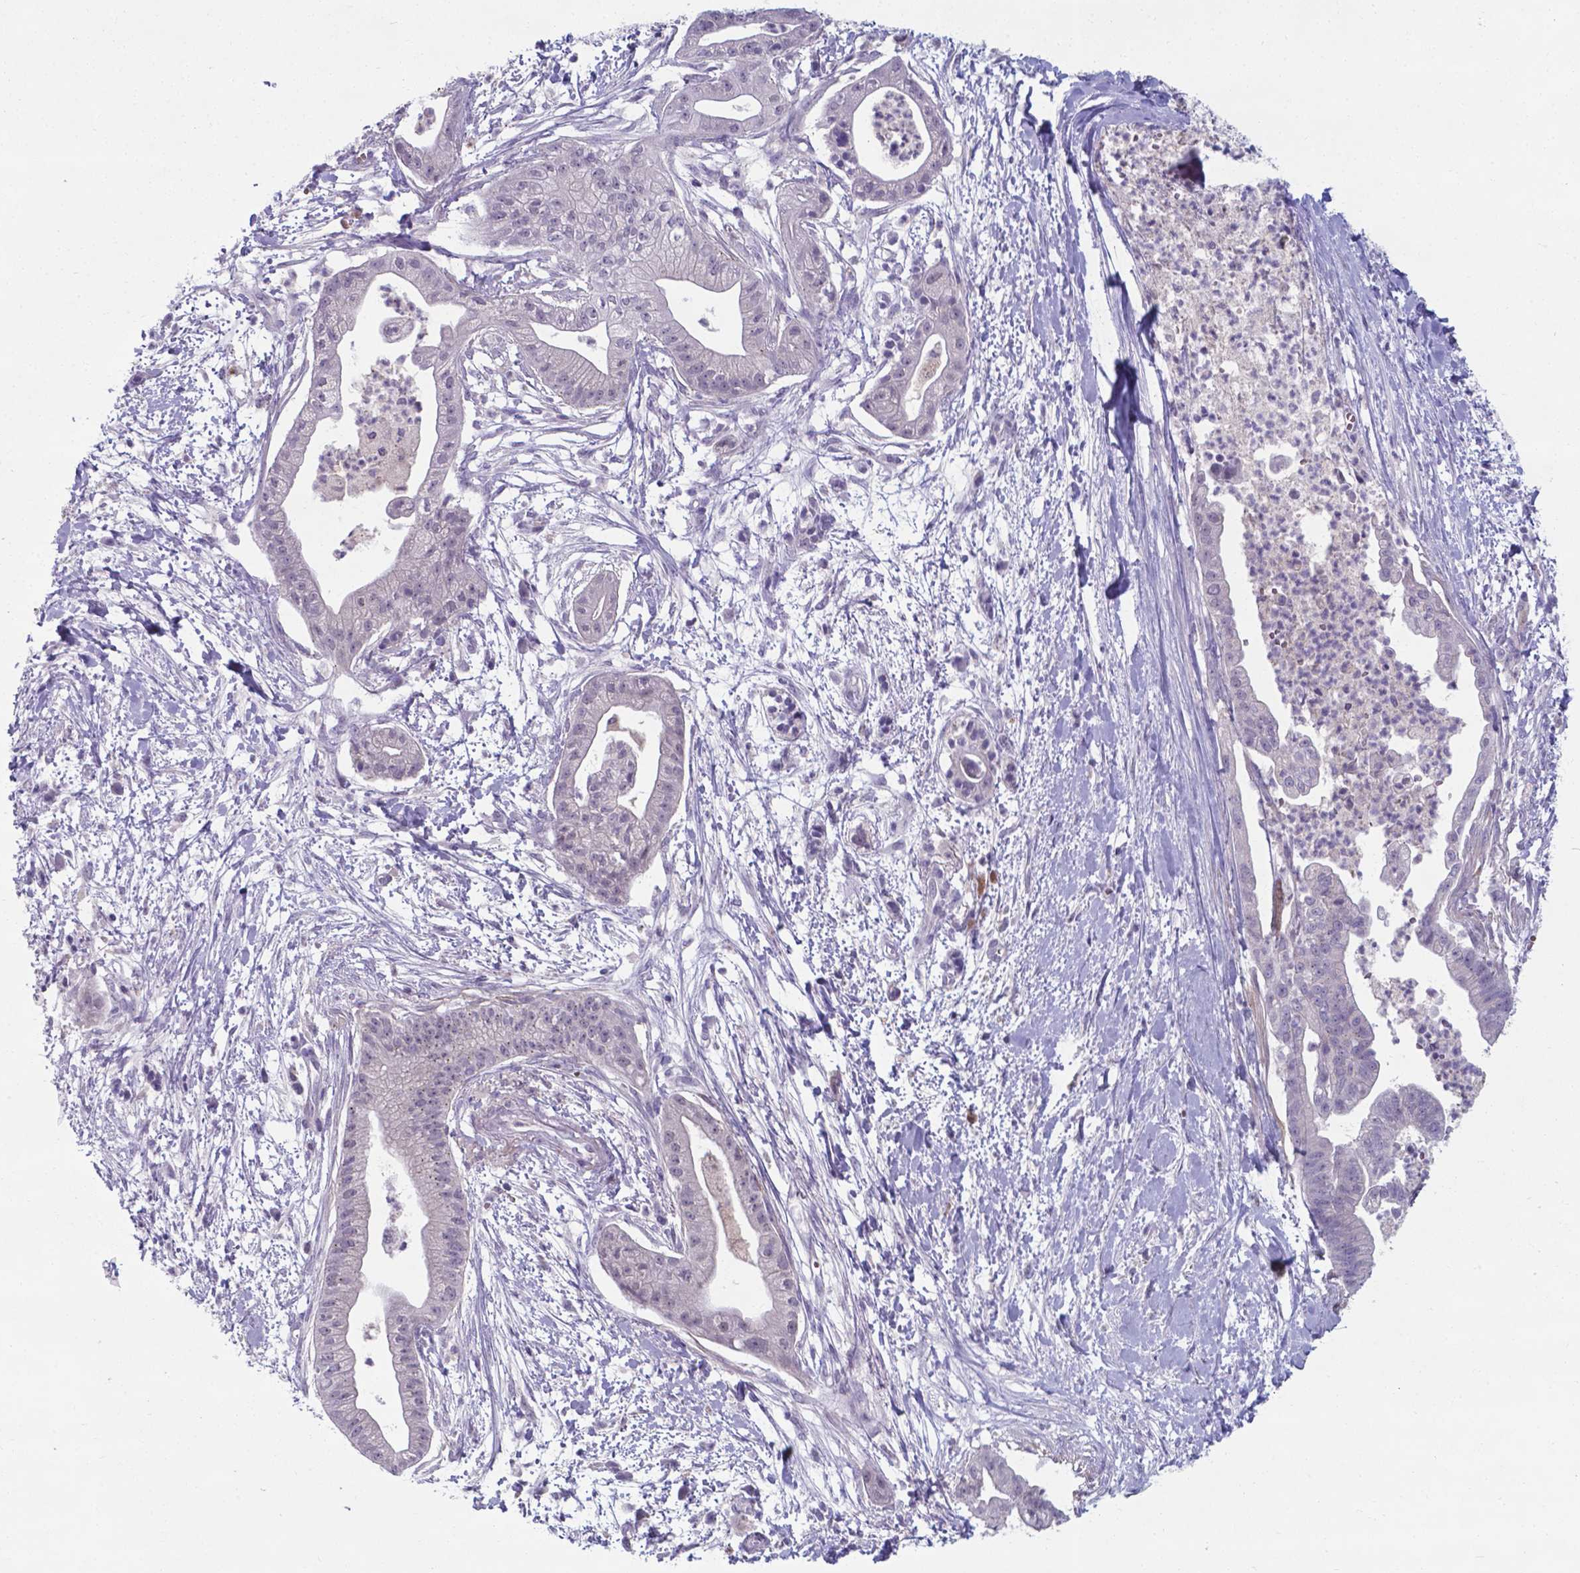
{"staining": {"intensity": "negative", "quantity": "none", "location": "none"}, "tissue": "pancreatic cancer", "cell_type": "Tumor cells", "image_type": "cancer", "snomed": [{"axis": "morphology", "description": "Normal tissue, NOS"}, {"axis": "morphology", "description": "Adenocarcinoma, NOS"}, {"axis": "topography", "description": "Lymph node"}, {"axis": "topography", "description": "Pancreas"}], "caption": "Human pancreatic adenocarcinoma stained for a protein using IHC displays no positivity in tumor cells.", "gene": "AP5B1", "patient": {"sex": "female", "age": 58}}